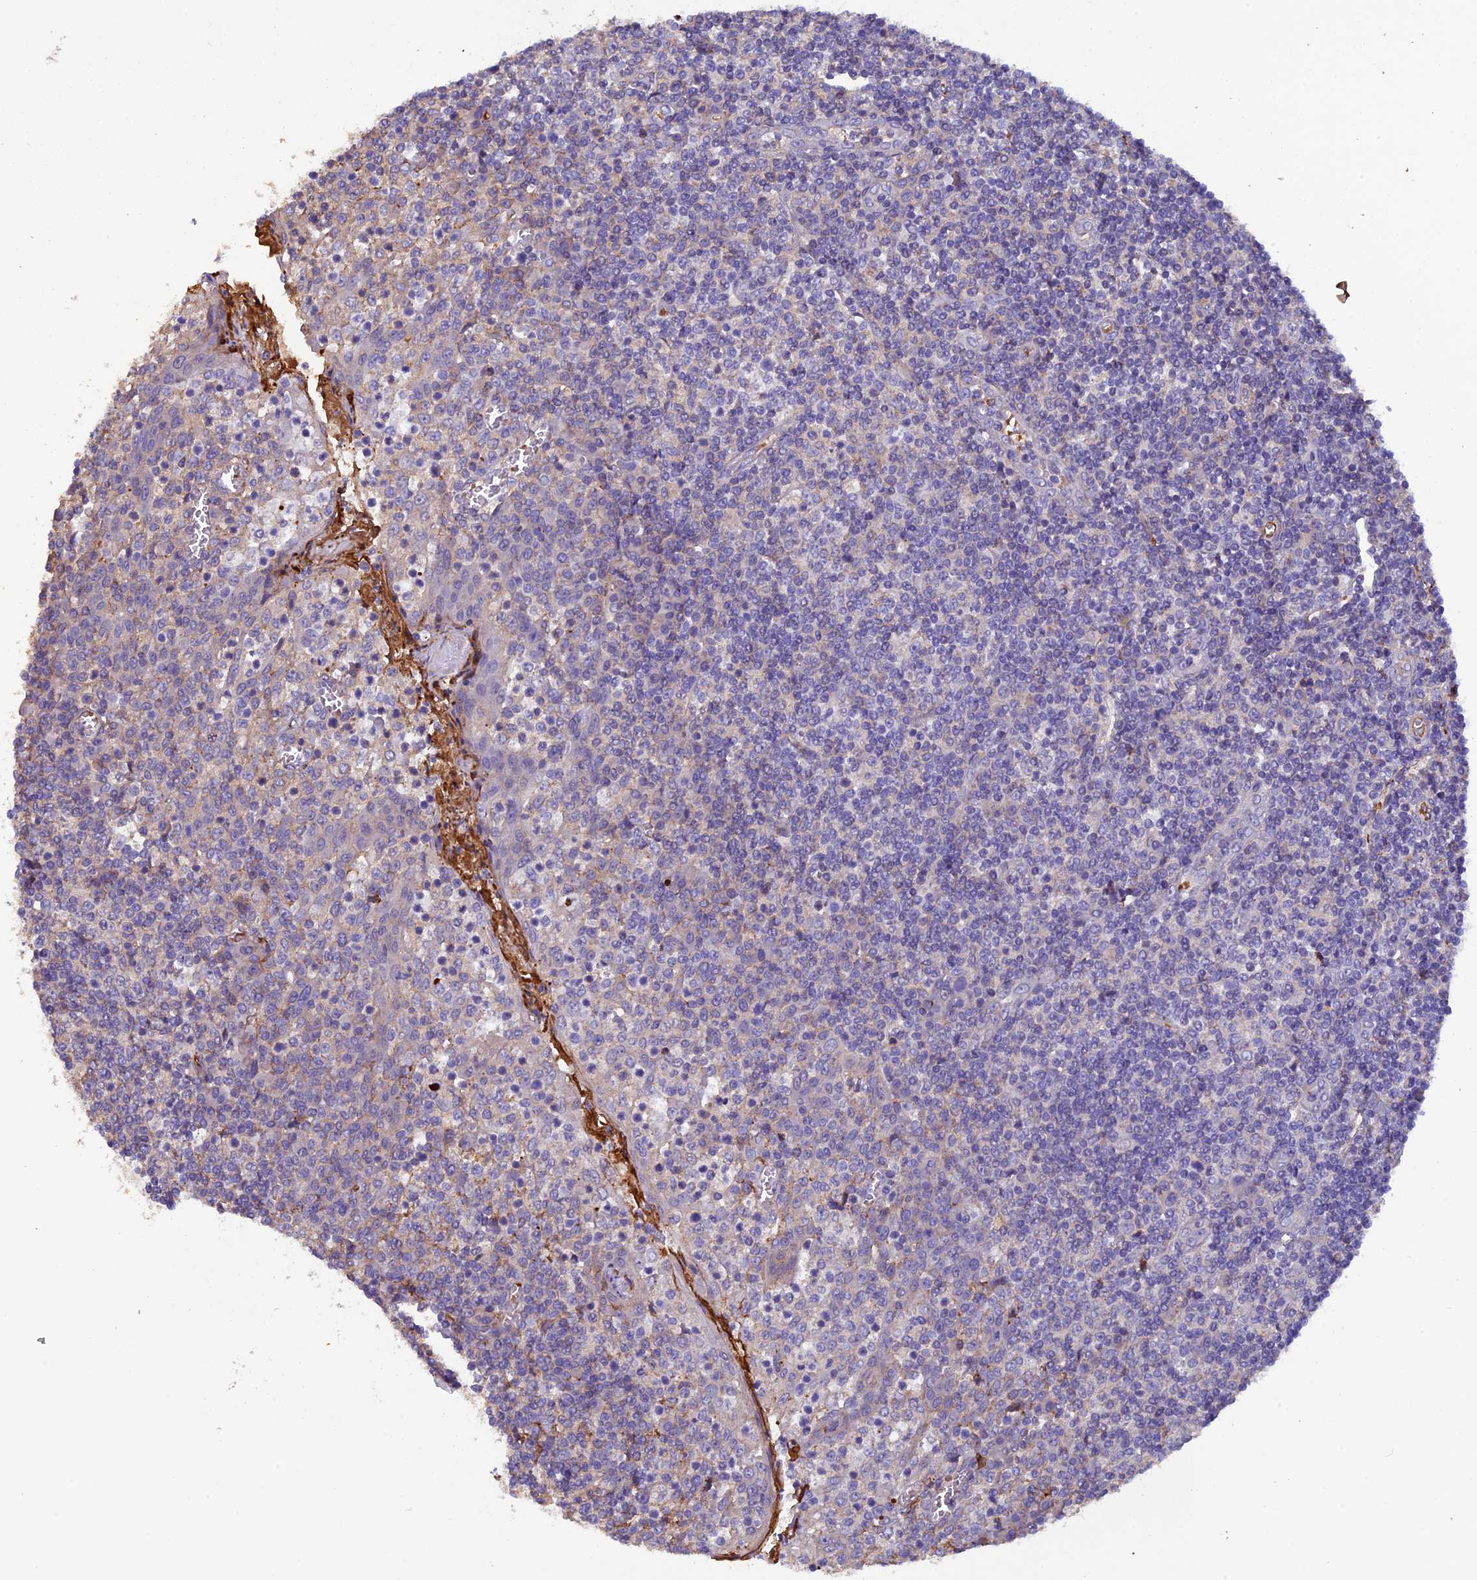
{"staining": {"intensity": "negative", "quantity": "none", "location": "none"}, "tissue": "tonsil", "cell_type": "Germinal center cells", "image_type": "normal", "snomed": [{"axis": "morphology", "description": "Normal tissue, NOS"}, {"axis": "topography", "description": "Tonsil"}], "caption": "A high-resolution micrograph shows immunohistochemistry (IHC) staining of benign tonsil, which shows no significant expression in germinal center cells.", "gene": "PZP", "patient": {"sex": "female", "age": 19}}